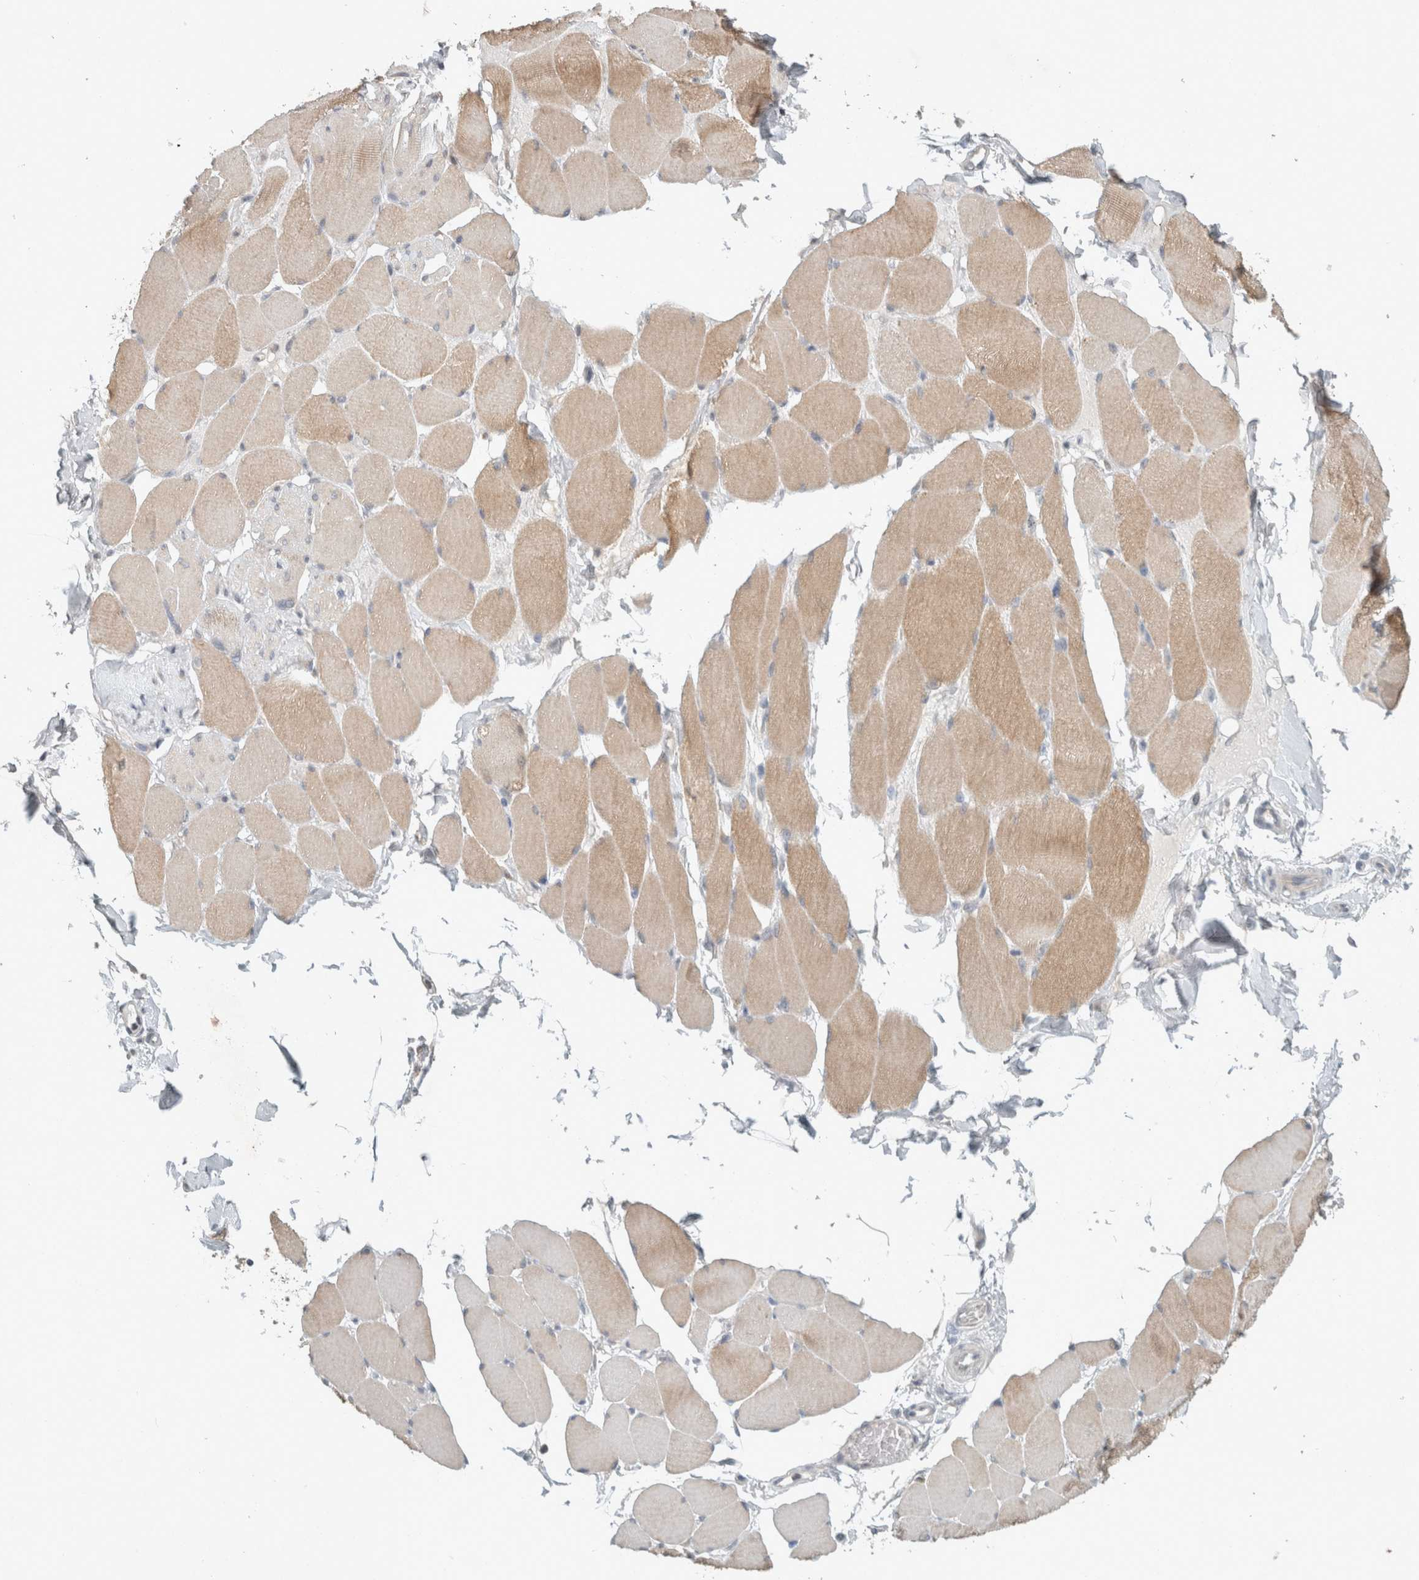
{"staining": {"intensity": "moderate", "quantity": "25%-75%", "location": "cytoplasmic/membranous"}, "tissue": "skeletal muscle", "cell_type": "Myocytes", "image_type": "normal", "snomed": [{"axis": "morphology", "description": "Normal tissue, NOS"}, {"axis": "topography", "description": "Skin"}, {"axis": "topography", "description": "Skeletal muscle"}], "caption": "Skeletal muscle stained with DAB (3,3'-diaminobenzidine) immunohistochemistry (IHC) demonstrates medium levels of moderate cytoplasmic/membranous staining in approximately 25%-75% of myocytes. (DAB (3,3'-diaminobenzidine) IHC, brown staining for protein, blue staining for nuclei).", "gene": "TRIT1", "patient": {"sex": "male", "age": 83}}